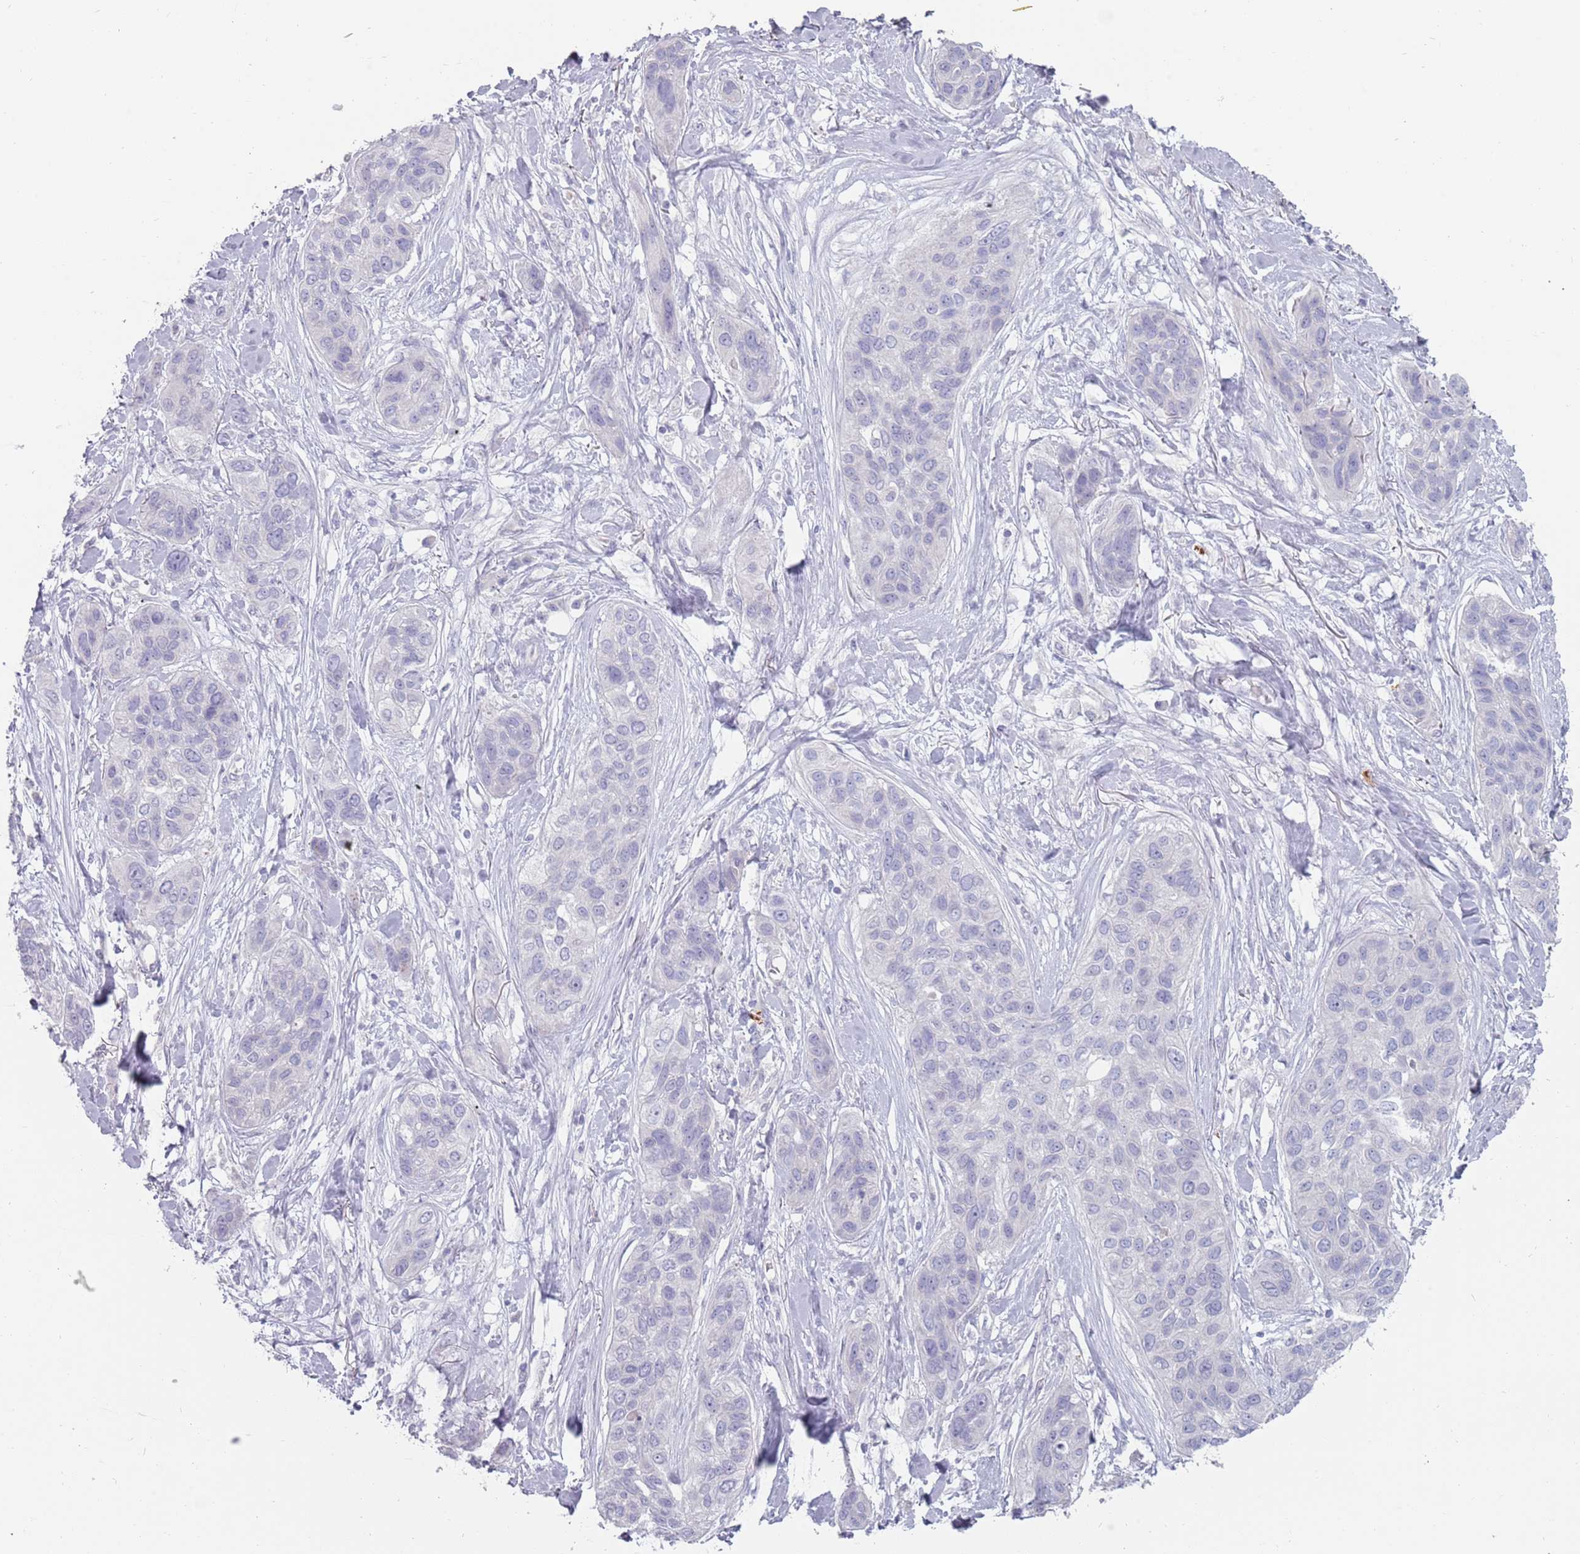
{"staining": {"intensity": "negative", "quantity": "none", "location": "none"}, "tissue": "lung cancer", "cell_type": "Tumor cells", "image_type": "cancer", "snomed": [{"axis": "morphology", "description": "Squamous cell carcinoma, NOS"}, {"axis": "topography", "description": "Lung"}], "caption": "There is no significant positivity in tumor cells of lung cancer.", "gene": "DDX4", "patient": {"sex": "female", "age": 70}}